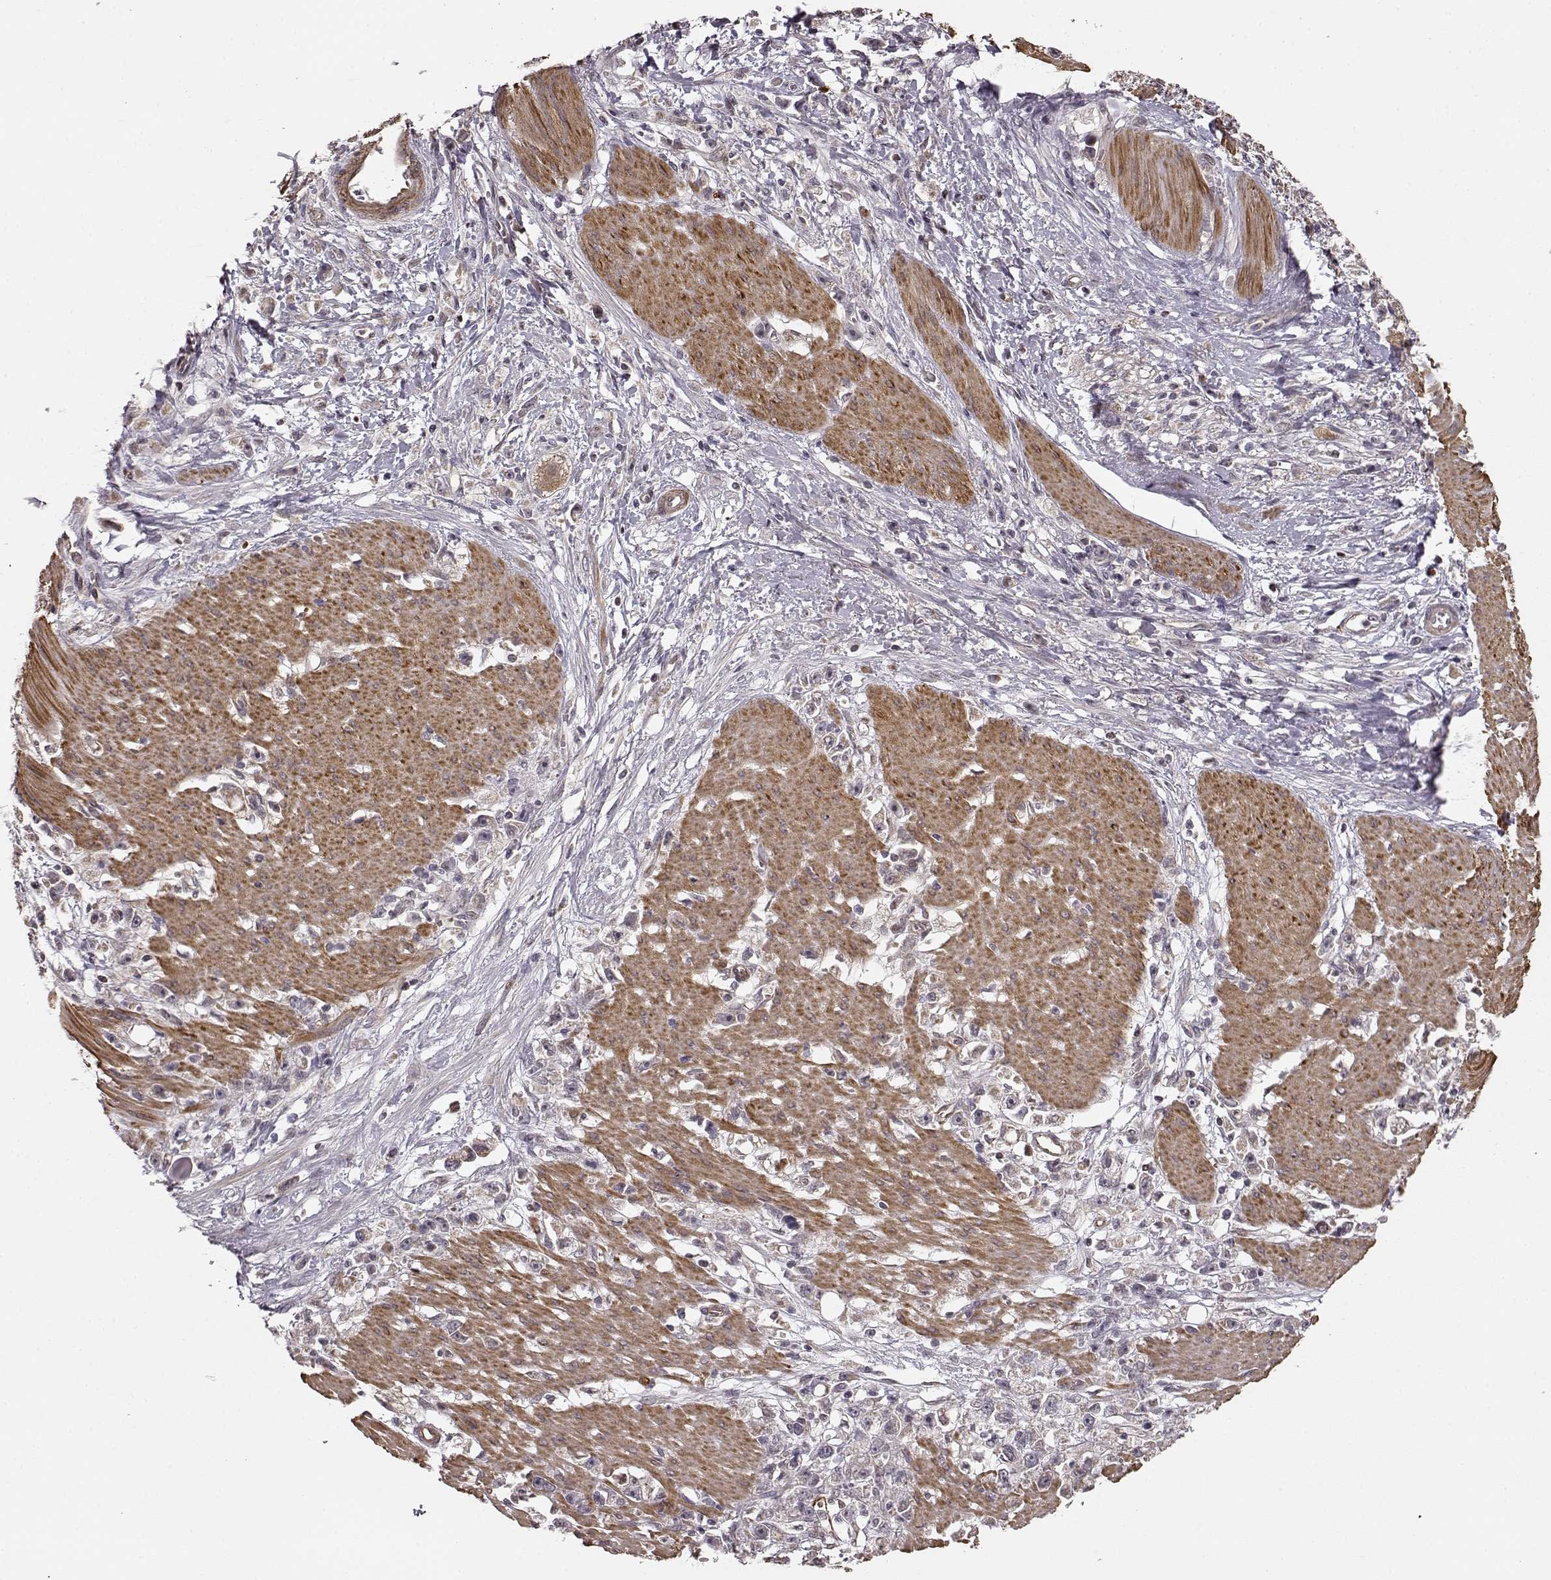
{"staining": {"intensity": "negative", "quantity": "none", "location": "none"}, "tissue": "stomach cancer", "cell_type": "Tumor cells", "image_type": "cancer", "snomed": [{"axis": "morphology", "description": "Adenocarcinoma, NOS"}, {"axis": "topography", "description": "Stomach"}], "caption": "Immunohistochemistry image of human stomach cancer (adenocarcinoma) stained for a protein (brown), which reveals no positivity in tumor cells.", "gene": "BACH2", "patient": {"sex": "female", "age": 59}}